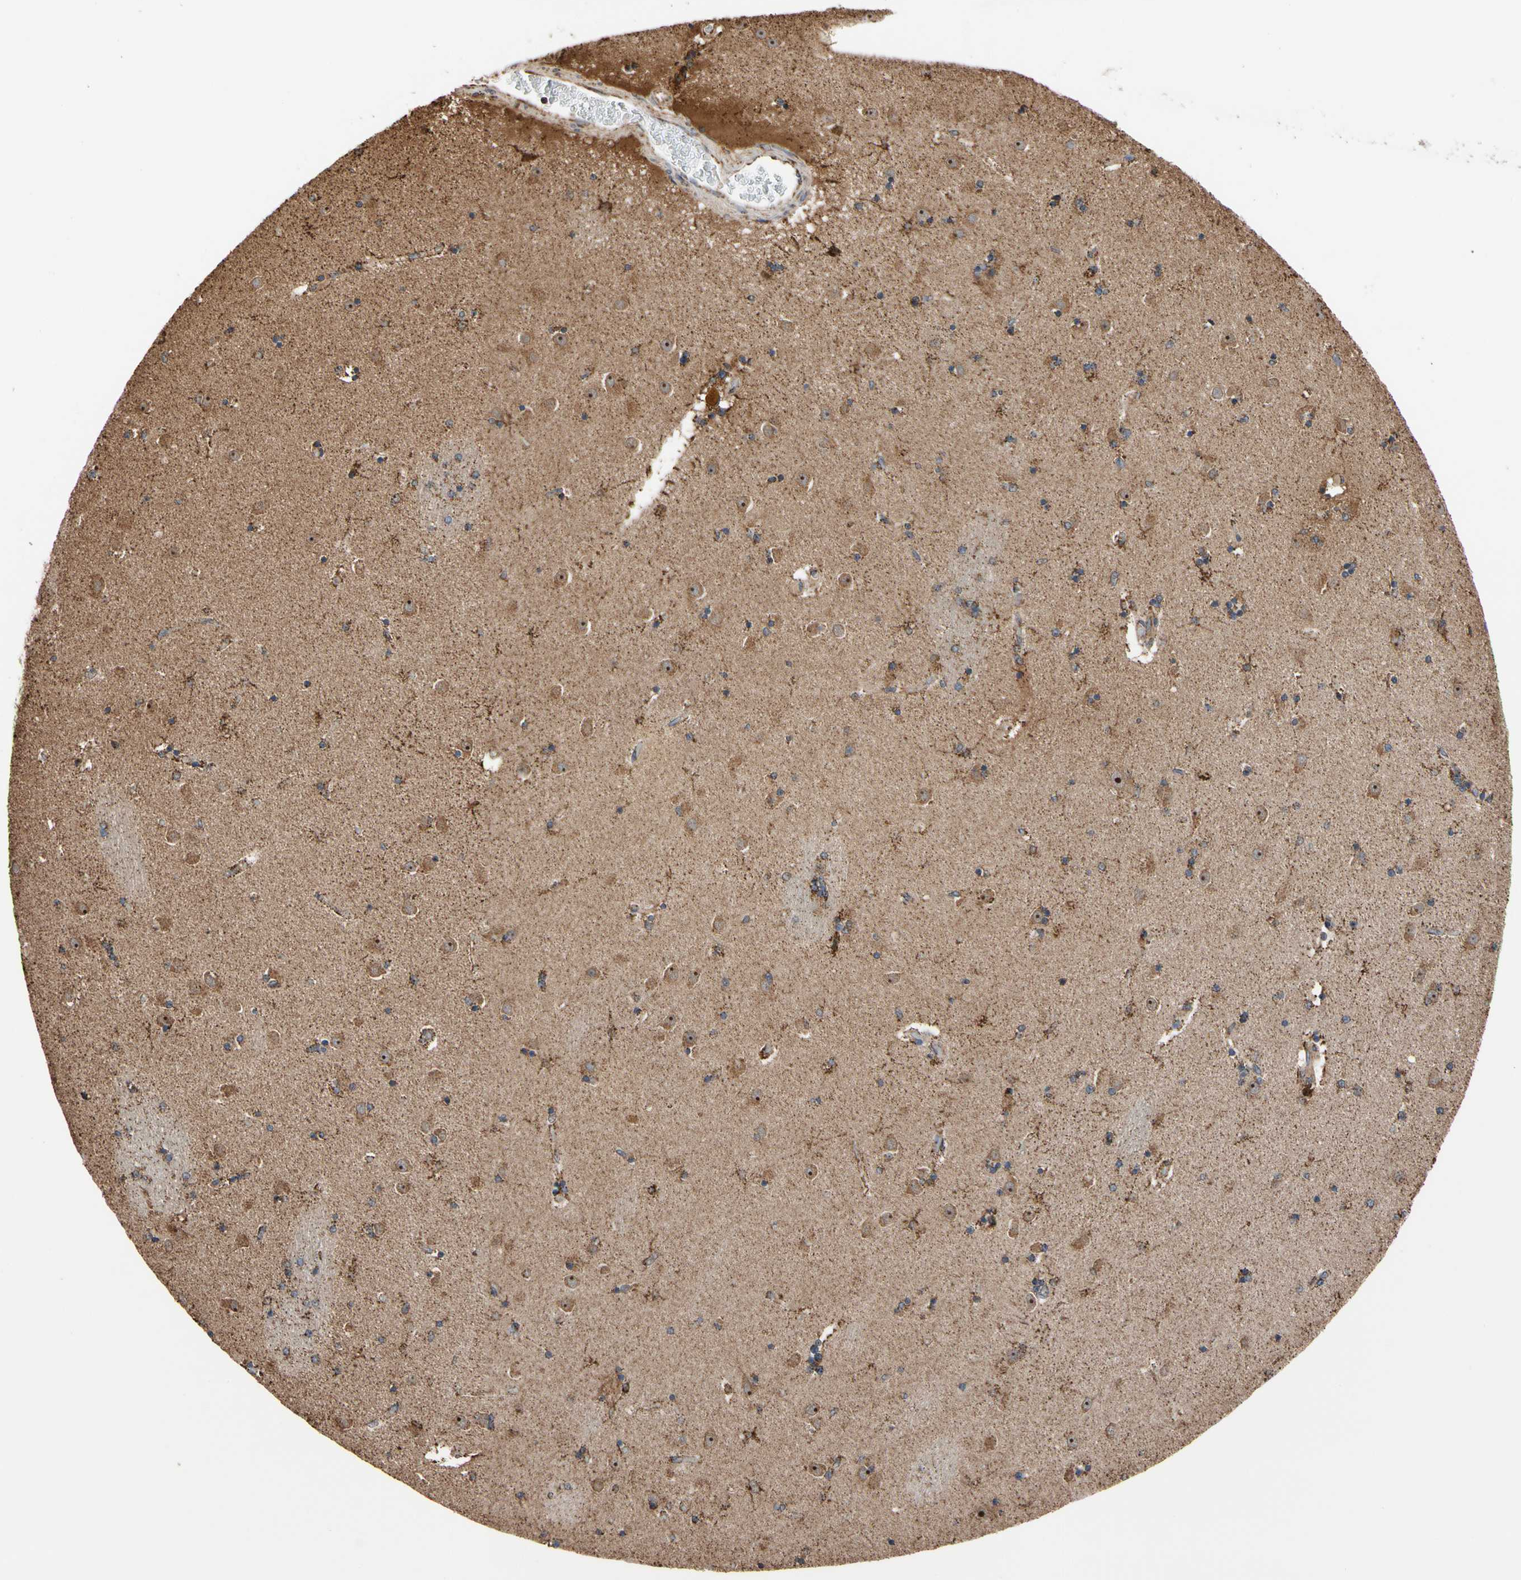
{"staining": {"intensity": "moderate", "quantity": ">75%", "location": "cytoplasmic/membranous"}, "tissue": "caudate", "cell_type": "Glial cells", "image_type": "normal", "snomed": [{"axis": "morphology", "description": "Normal tissue, NOS"}, {"axis": "topography", "description": "Lateral ventricle wall"}], "caption": "Immunohistochemistry (IHC) of normal human caudate shows medium levels of moderate cytoplasmic/membranous expression in approximately >75% of glial cells. (Brightfield microscopy of DAB IHC at high magnification).", "gene": "FAM110B", "patient": {"sex": "female", "age": 54}}